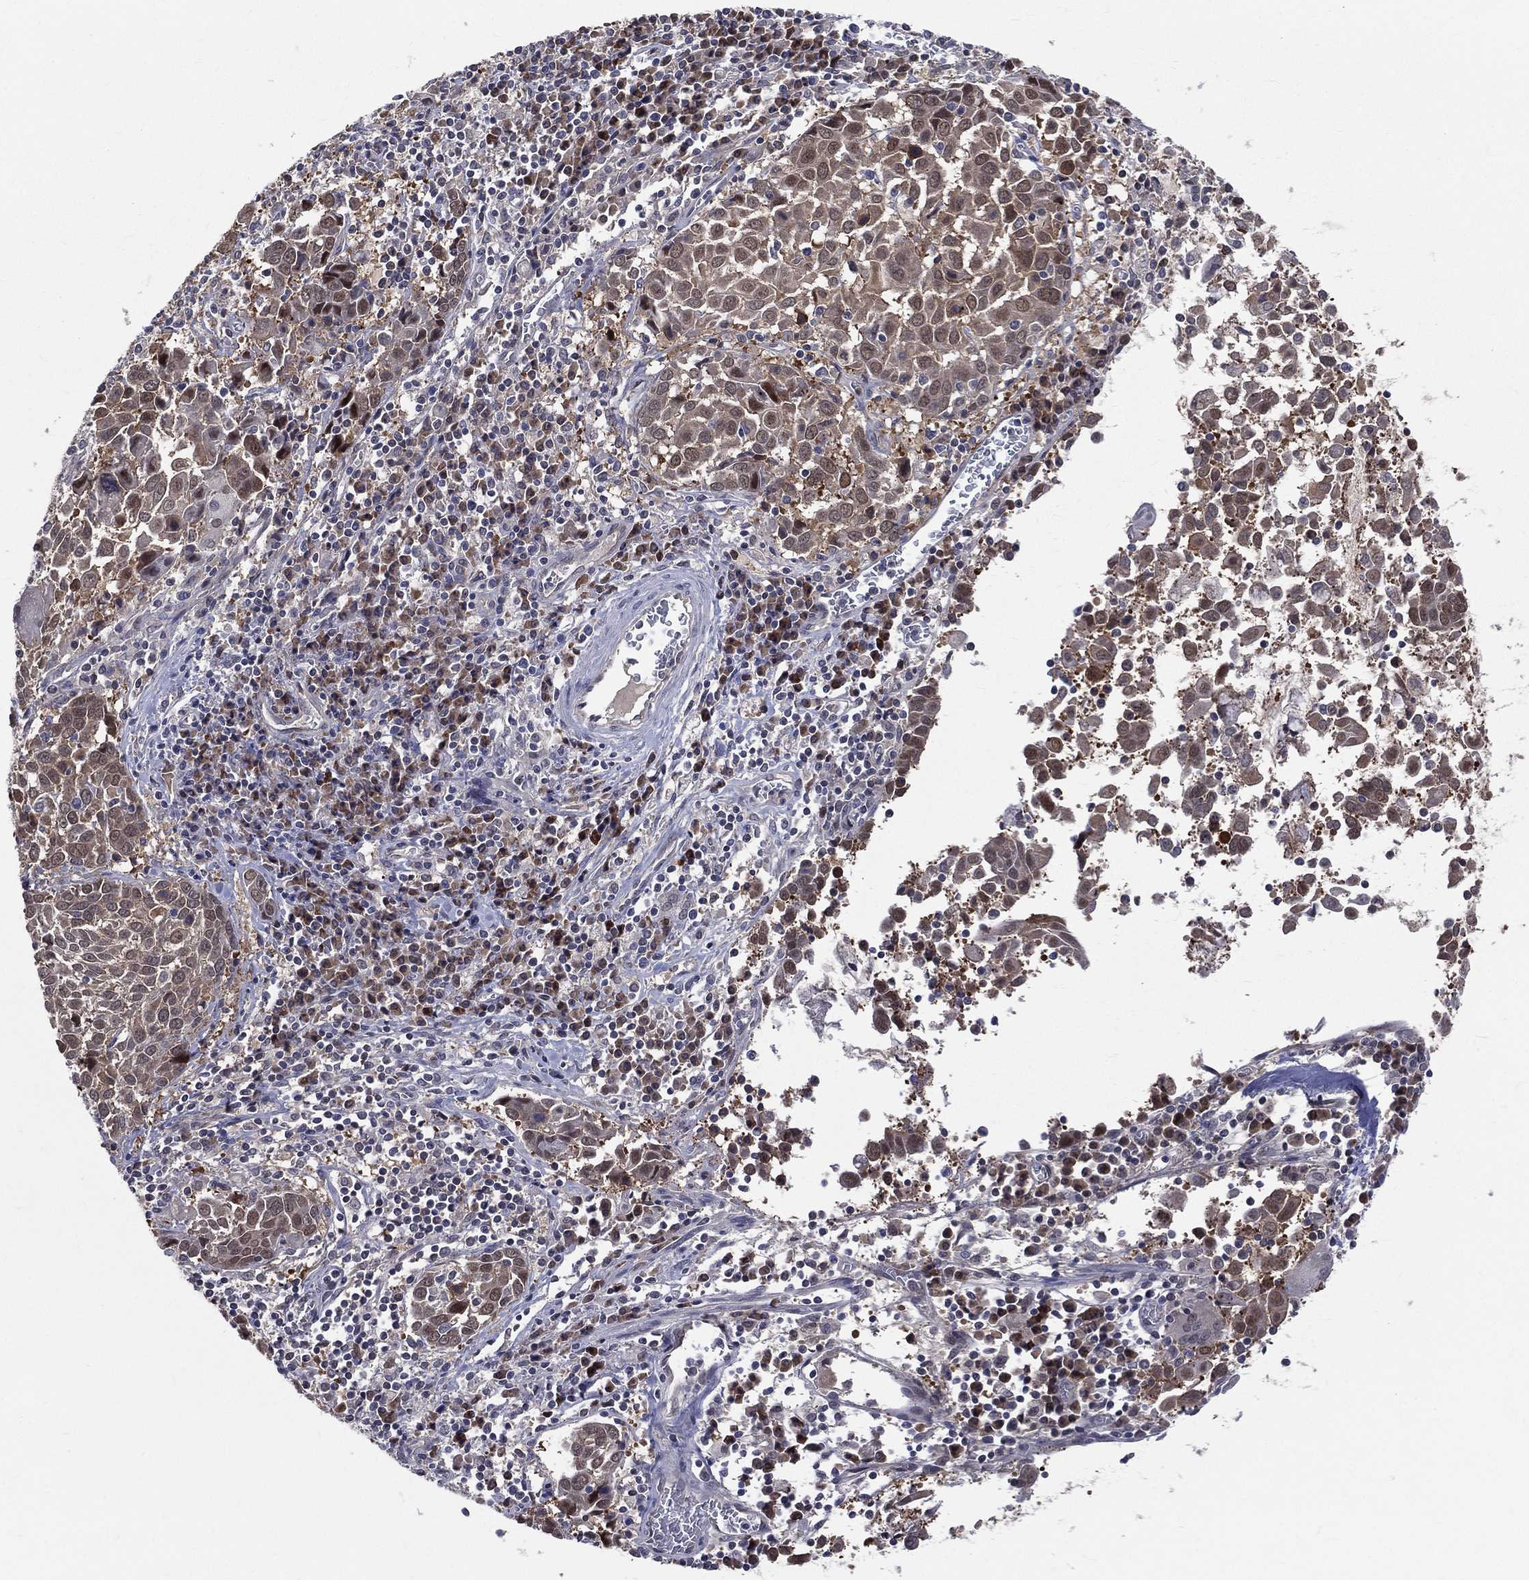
{"staining": {"intensity": "negative", "quantity": "none", "location": "none"}, "tissue": "lung cancer", "cell_type": "Tumor cells", "image_type": "cancer", "snomed": [{"axis": "morphology", "description": "Squamous cell carcinoma, NOS"}, {"axis": "topography", "description": "Lung"}], "caption": "Human squamous cell carcinoma (lung) stained for a protein using immunohistochemistry (IHC) demonstrates no staining in tumor cells.", "gene": "DLG4", "patient": {"sex": "male", "age": 57}}